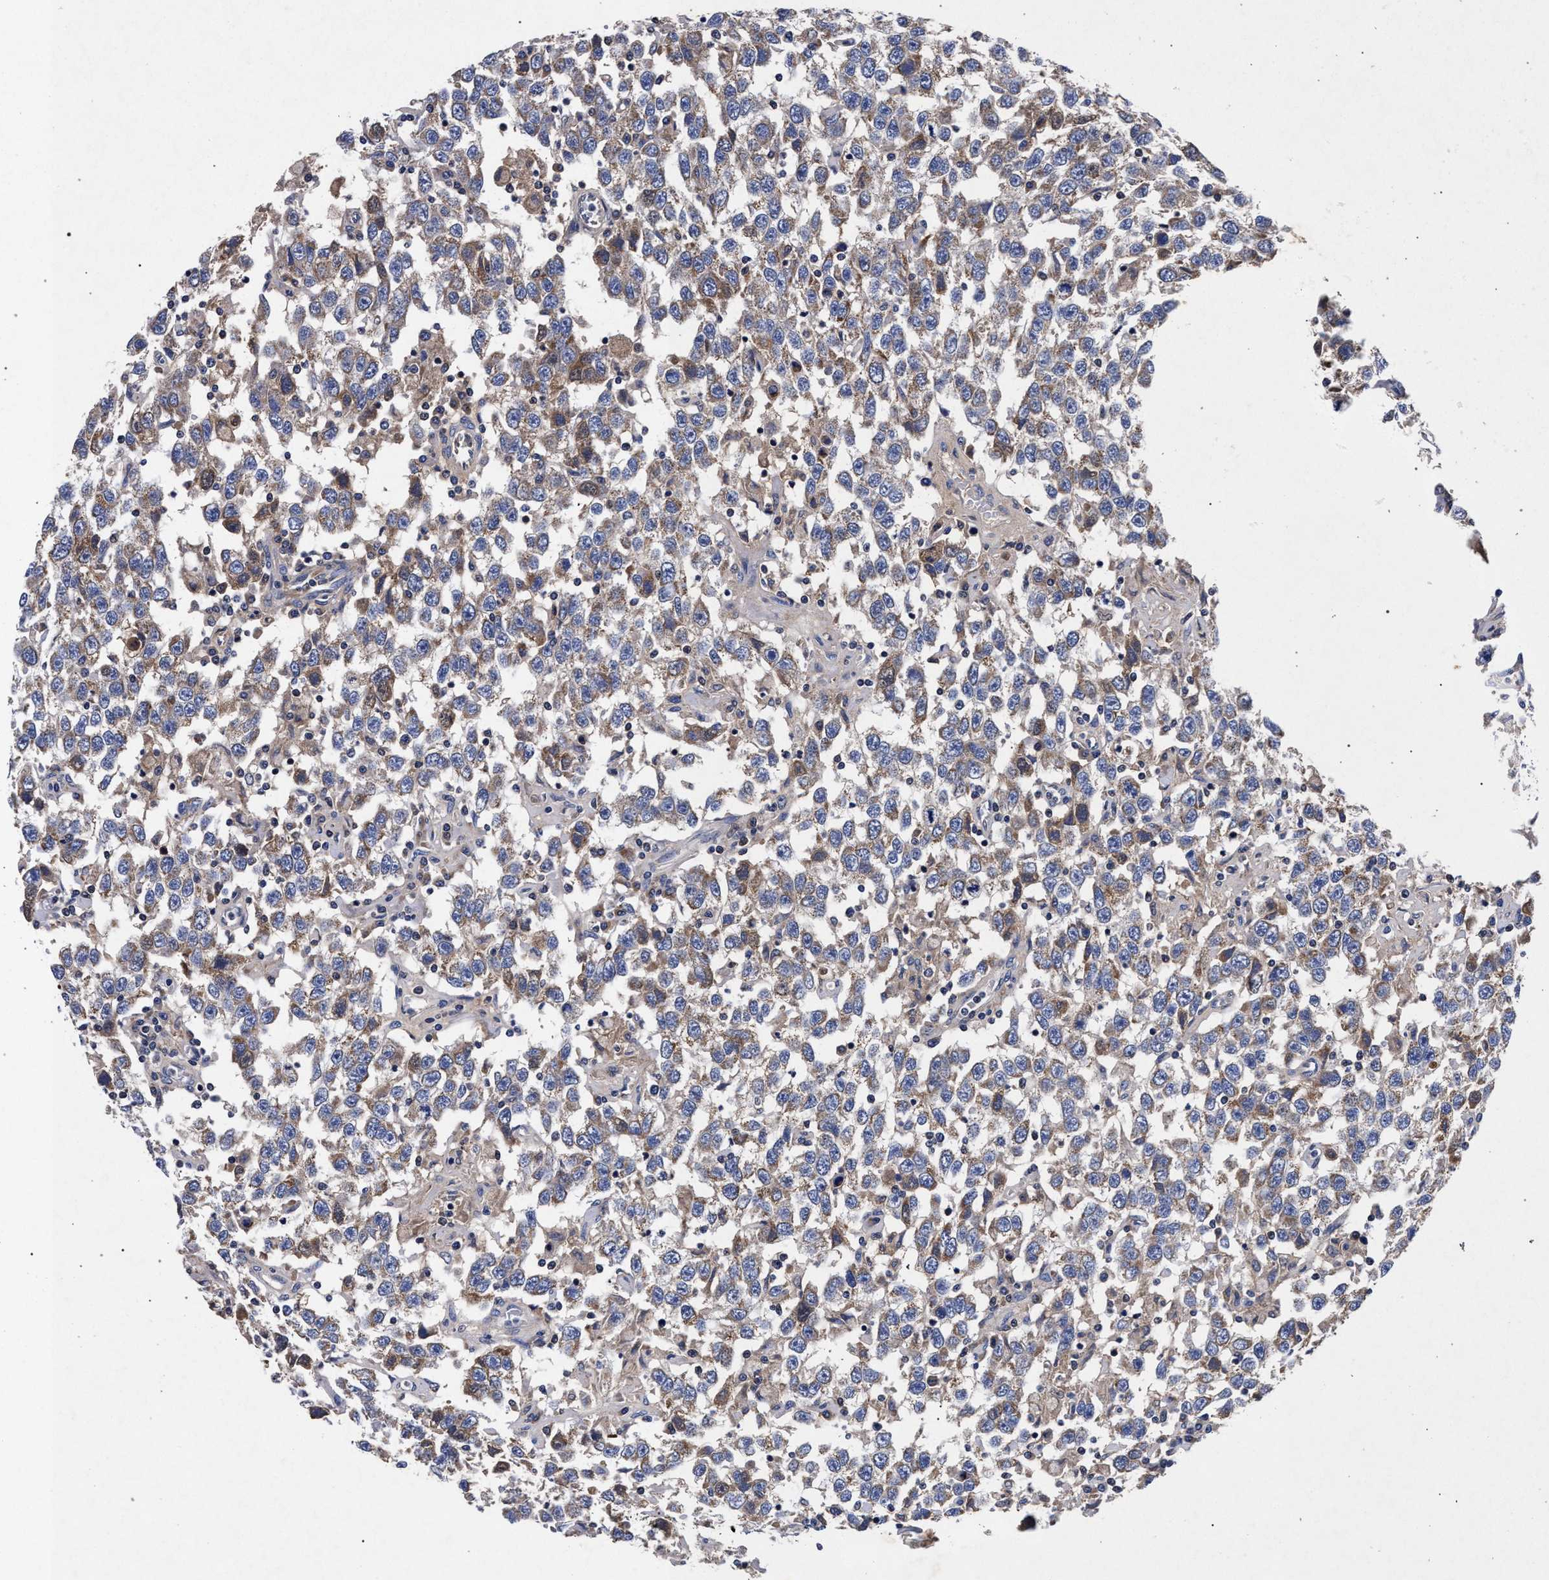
{"staining": {"intensity": "weak", "quantity": ">75%", "location": "cytoplasmic/membranous"}, "tissue": "testis cancer", "cell_type": "Tumor cells", "image_type": "cancer", "snomed": [{"axis": "morphology", "description": "Seminoma, NOS"}, {"axis": "topography", "description": "Testis"}], "caption": "This photomicrograph displays immunohistochemistry (IHC) staining of testis cancer (seminoma), with low weak cytoplasmic/membranous staining in approximately >75% of tumor cells.", "gene": "HSD17B14", "patient": {"sex": "male", "age": 41}}